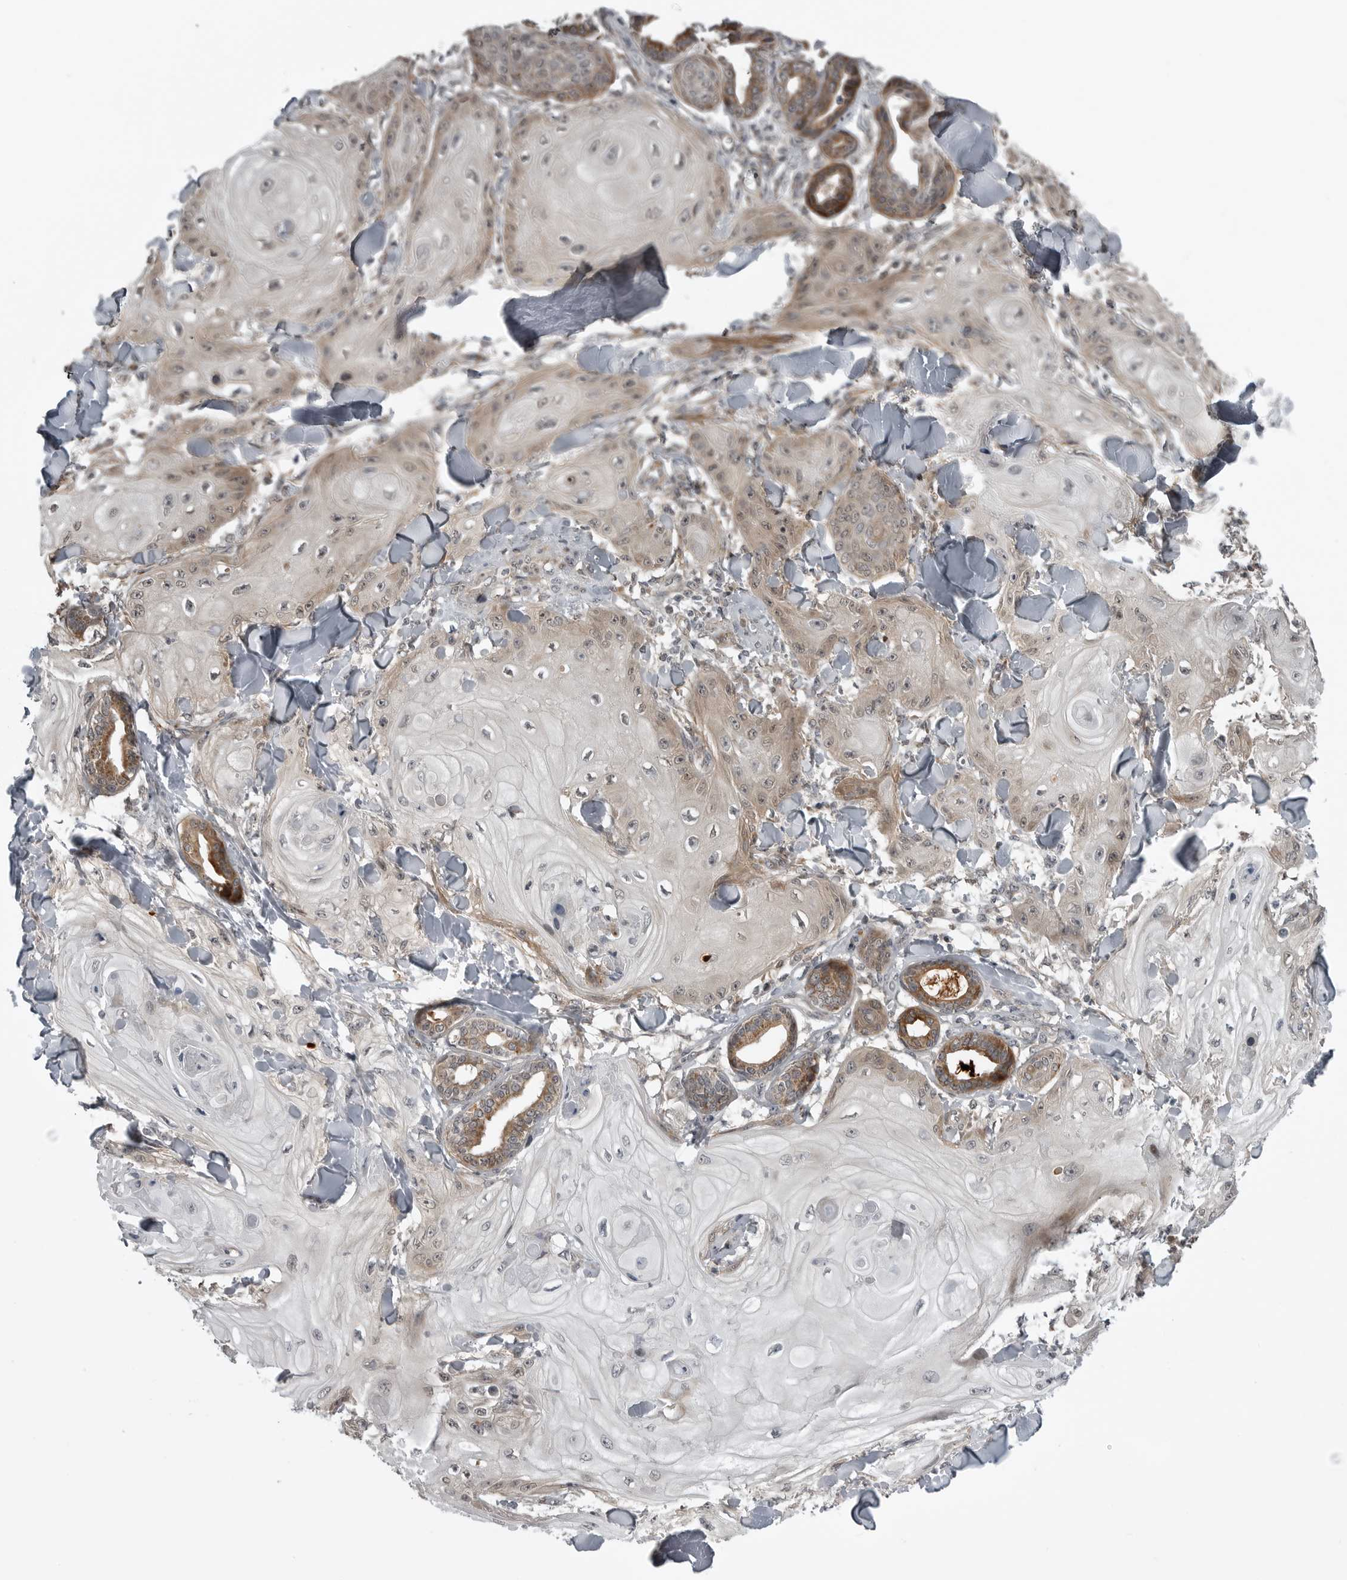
{"staining": {"intensity": "moderate", "quantity": "<25%", "location": "cytoplasmic/membranous,nuclear"}, "tissue": "skin cancer", "cell_type": "Tumor cells", "image_type": "cancer", "snomed": [{"axis": "morphology", "description": "Squamous cell carcinoma, NOS"}, {"axis": "topography", "description": "Skin"}], "caption": "A histopathology image of human skin cancer (squamous cell carcinoma) stained for a protein displays moderate cytoplasmic/membranous and nuclear brown staining in tumor cells.", "gene": "FAAP100", "patient": {"sex": "male", "age": 74}}